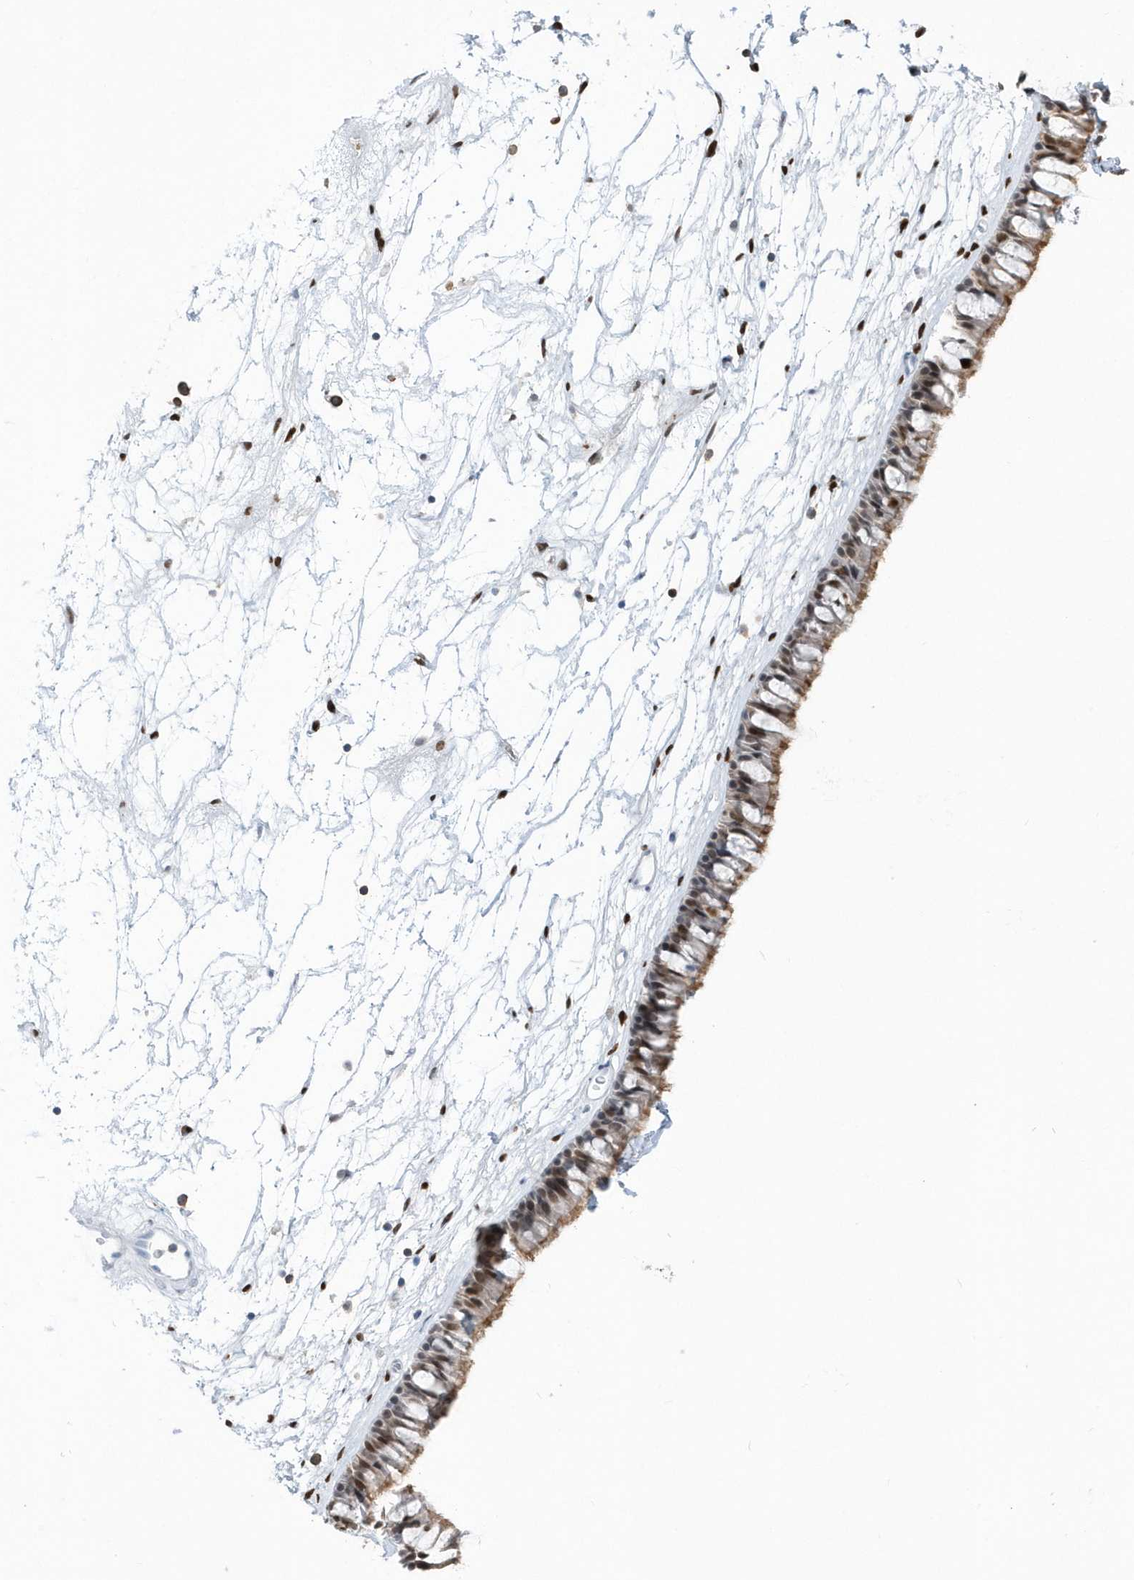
{"staining": {"intensity": "moderate", "quantity": "25%-75%", "location": "cytoplasmic/membranous,nuclear"}, "tissue": "nasopharynx", "cell_type": "Respiratory epithelial cells", "image_type": "normal", "snomed": [{"axis": "morphology", "description": "Normal tissue, NOS"}, {"axis": "topography", "description": "Nasopharynx"}], "caption": "Unremarkable nasopharynx displays moderate cytoplasmic/membranous,nuclear expression in approximately 25%-75% of respiratory epithelial cells, visualized by immunohistochemistry.", "gene": "MACROH2A2", "patient": {"sex": "male", "age": 64}}